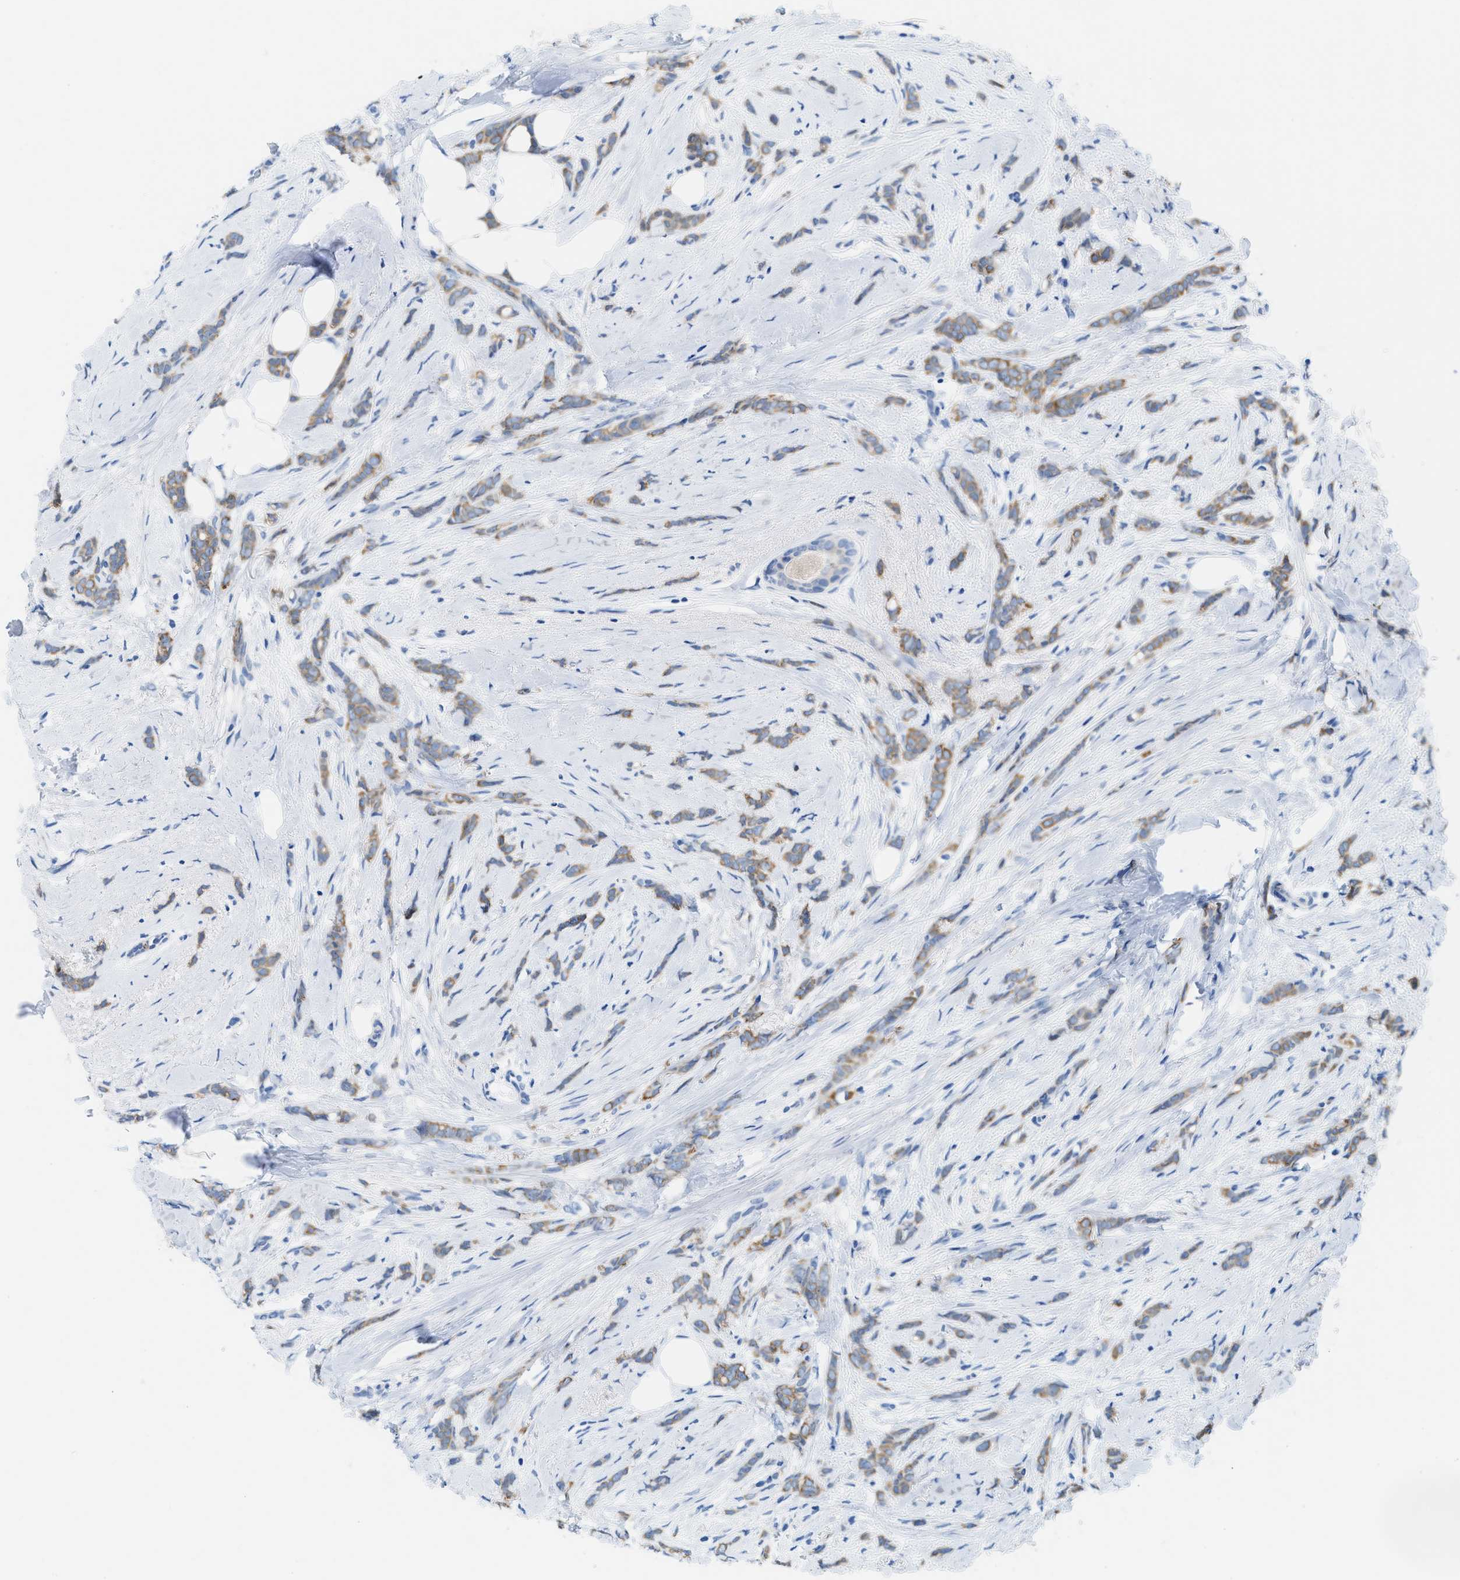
{"staining": {"intensity": "moderate", "quantity": ">75%", "location": "cytoplasmic/membranous"}, "tissue": "breast cancer", "cell_type": "Tumor cells", "image_type": "cancer", "snomed": [{"axis": "morphology", "description": "Lobular carcinoma, in situ"}, {"axis": "morphology", "description": "Lobular carcinoma"}, {"axis": "topography", "description": "Breast"}], "caption": "An IHC micrograph of neoplastic tissue is shown. Protein staining in brown labels moderate cytoplasmic/membranous positivity in breast lobular carcinoma in situ within tumor cells.", "gene": "BPGM", "patient": {"sex": "female", "age": 41}}